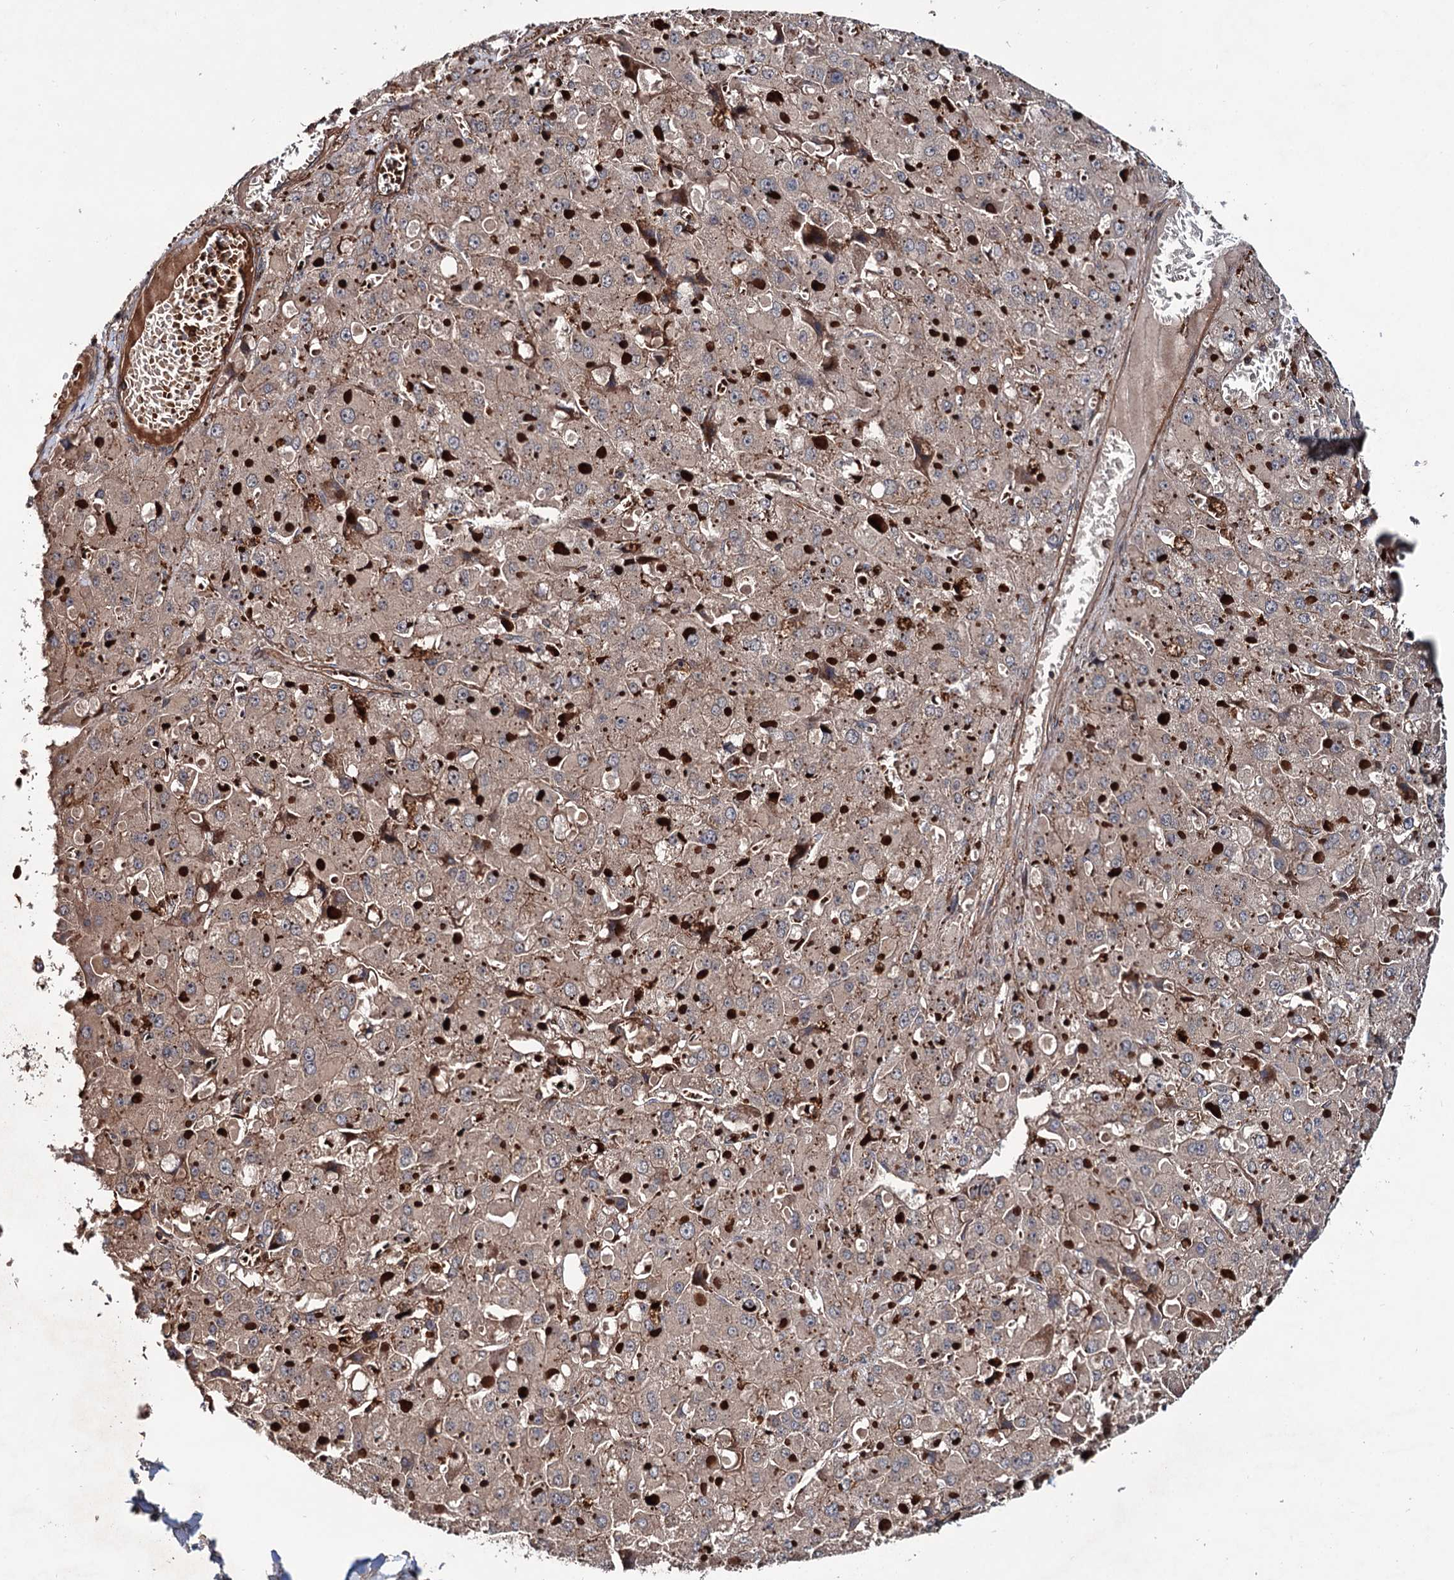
{"staining": {"intensity": "weak", "quantity": ">75%", "location": "cytoplasmic/membranous"}, "tissue": "liver cancer", "cell_type": "Tumor cells", "image_type": "cancer", "snomed": [{"axis": "morphology", "description": "Carcinoma, Hepatocellular, NOS"}, {"axis": "topography", "description": "Liver"}], "caption": "High-power microscopy captured an immunohistochemistry (IHC) histopathology image of liver cancer, revealing weak cytoplasmic/membranous staining in about >75% of tumor cells.", "gene": "GRIP1", "patient": {"sex": "female", "age": 73}}